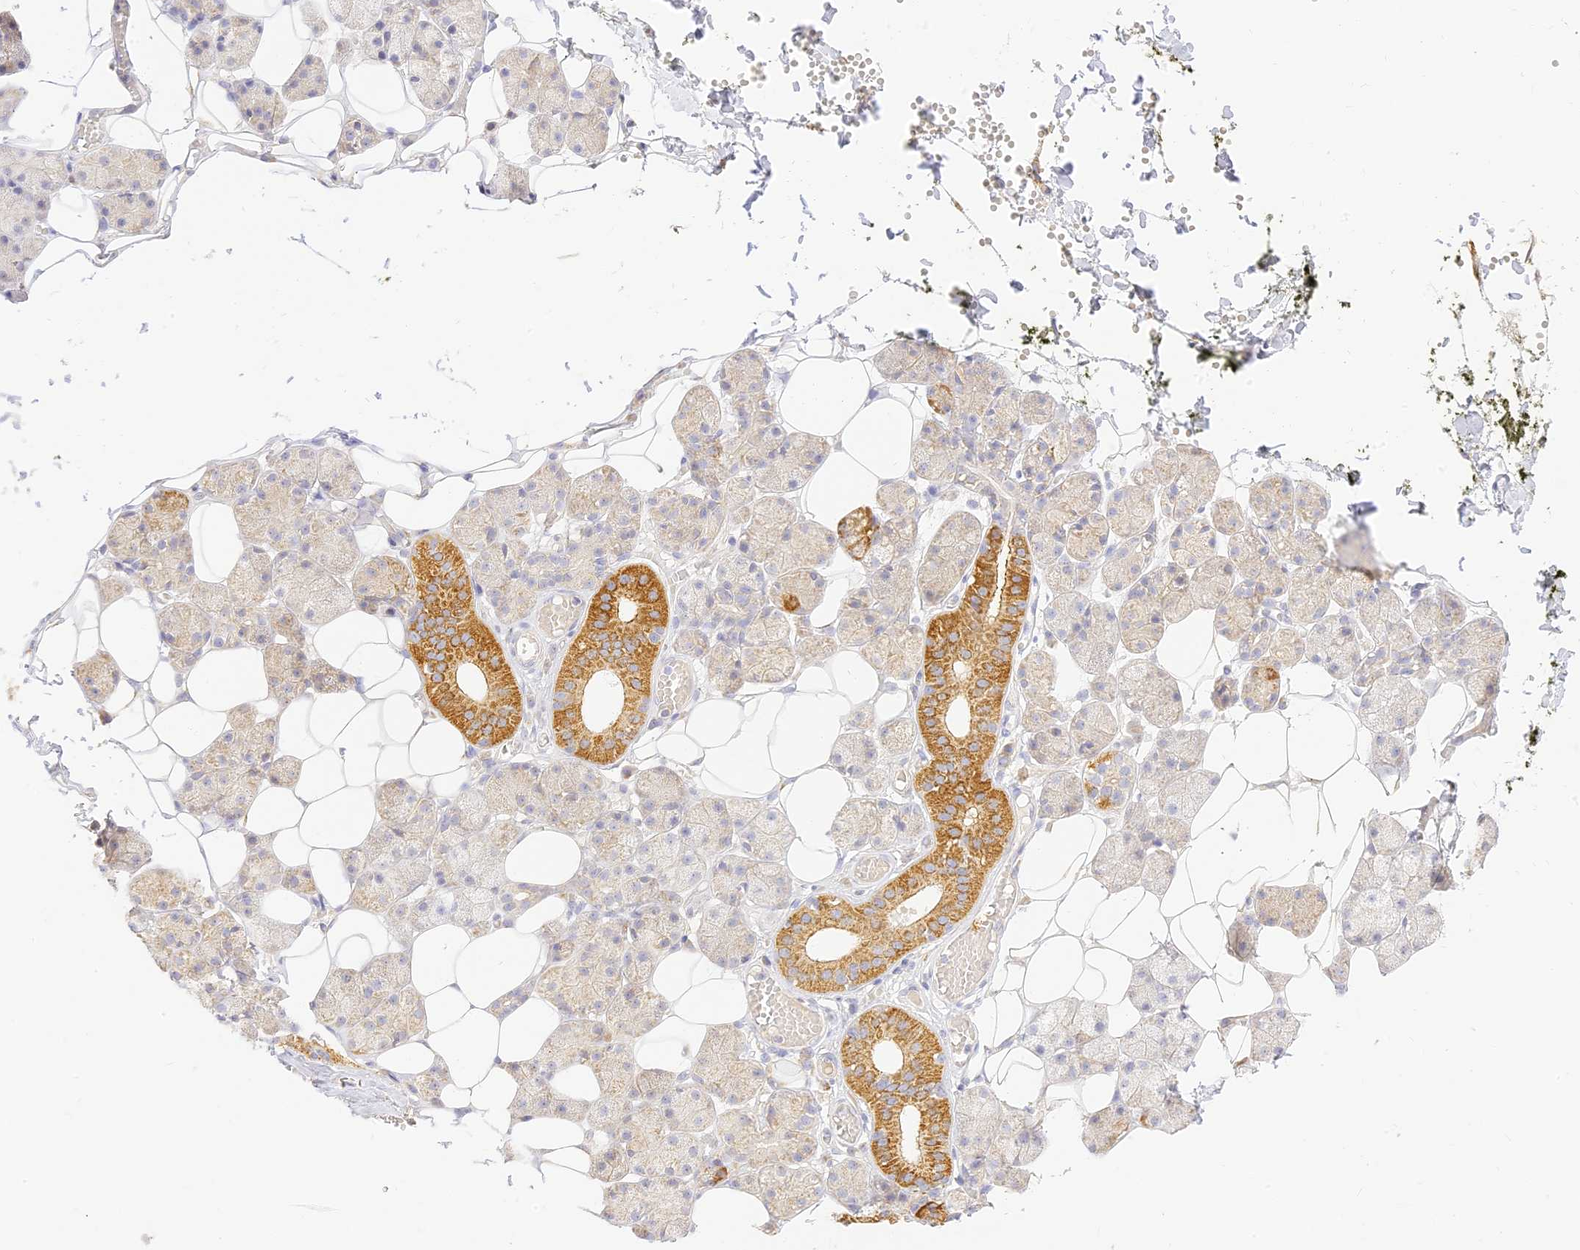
{"staining": {"intensity": "strong", "quantity": "<25%", "location": "cytoplasmic/membranous"}, "tissue": "salivary gland", "cell_type": "Glandular cells", "image_type": "normal", "snomed": [{"axis": "morphology", "description": "Normal tissue, NOS"}, {"axis": "topography", "description": "Salivary gland"}], "caption": "High-power microscopy captured an immunohistochemistry image of normal salivary gland, revealing strong cytoplasmic/membranous expression in approximately <25% of glandular cells.", "gene": "LRRC15", "patient": {"sex": "female", "age": 33}}